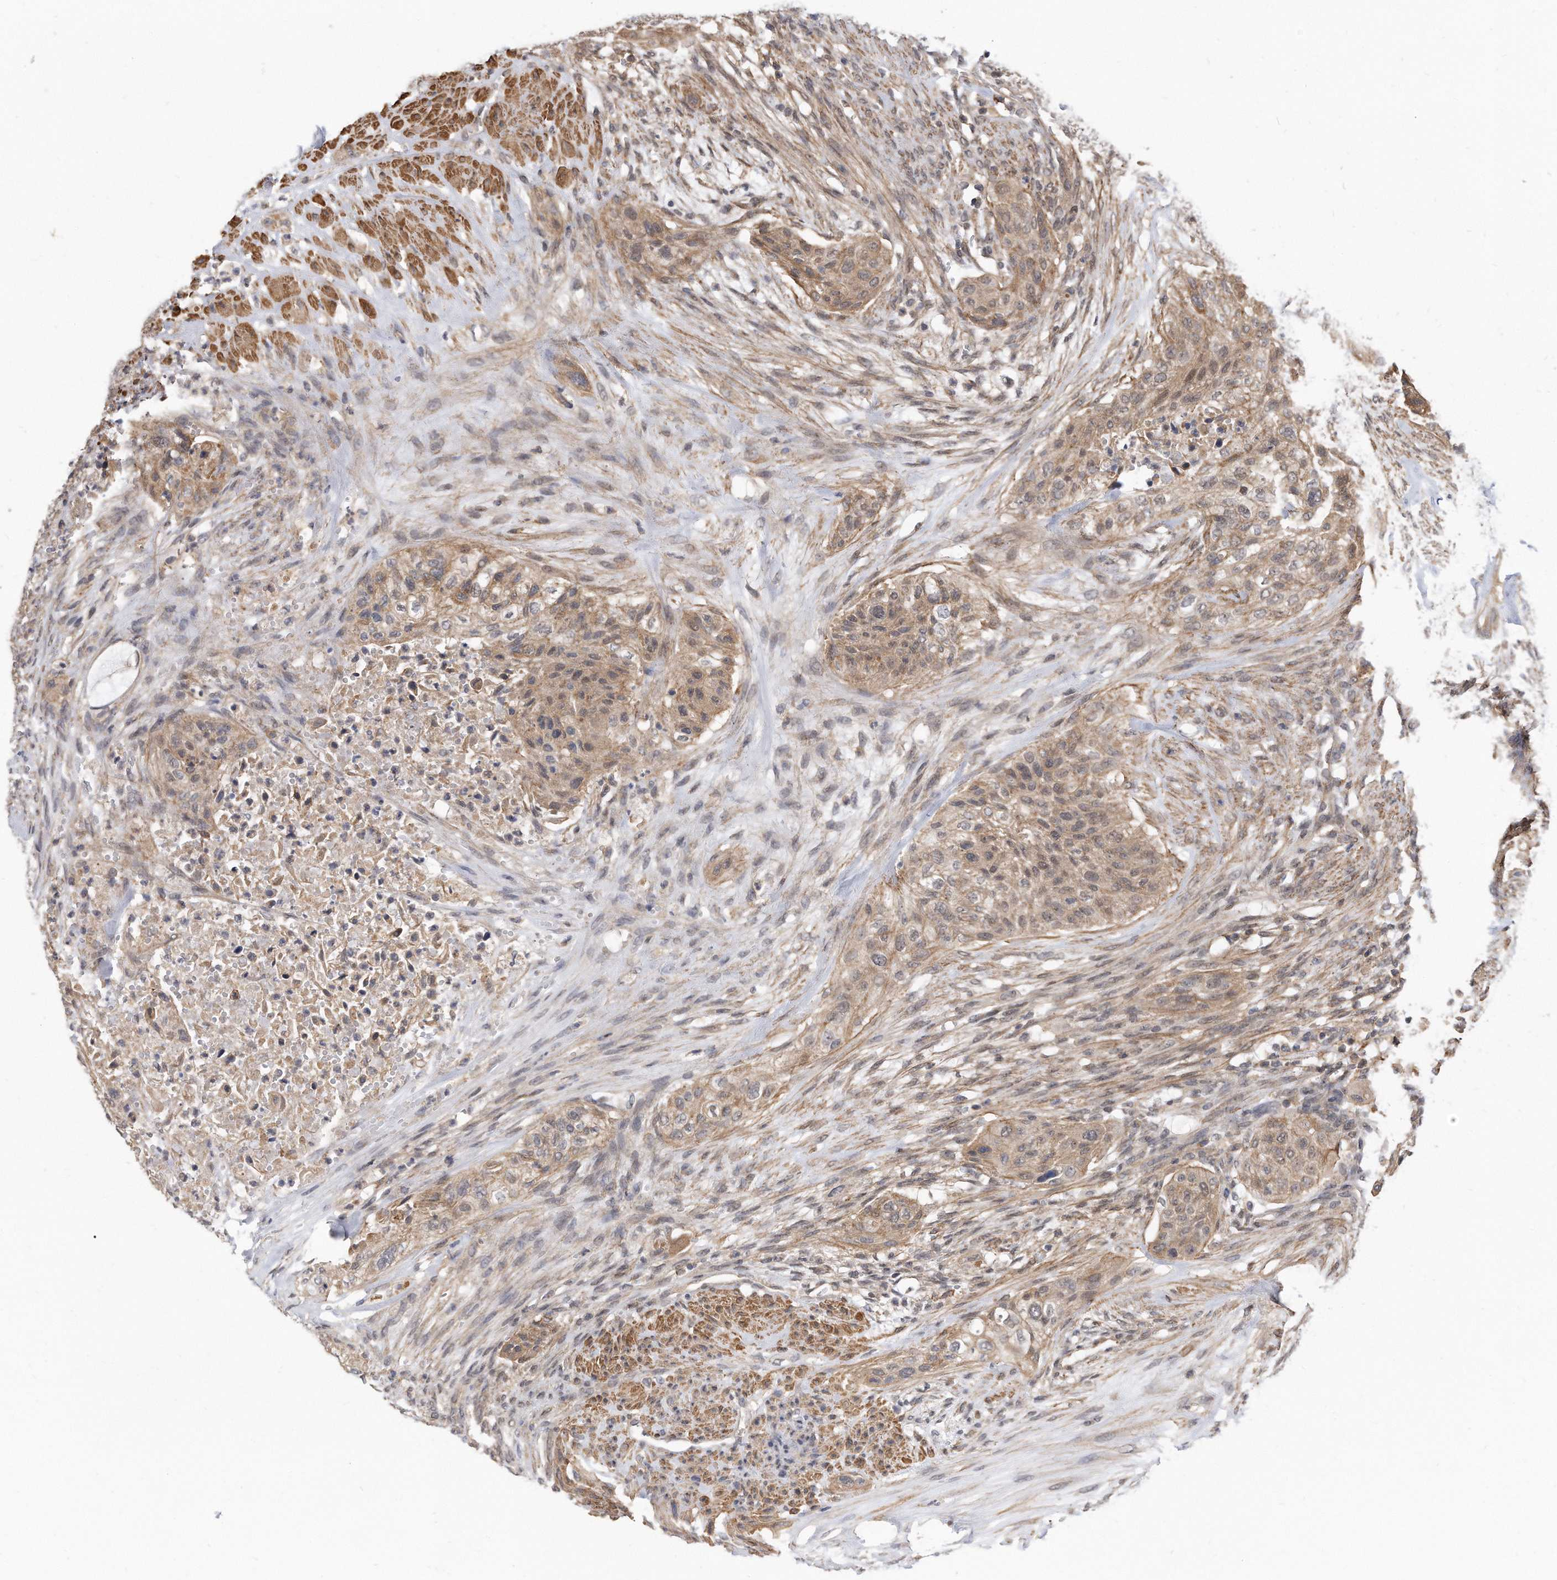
{"staining": {"intensity": "moderate", "quantity": ">75%", "location": "cytoplasmic/membranous,nuclear"}, "tissue": "urothelial cancer", "cell_type": "Tumor cells", "image_type": "cancer", "snomed": [{"axis": "morphology", "description": "Urothelial carcinoma, High grade"}, {"axis": "topography", "description": "Urinary bladder"}], "caption": "A histopathology image of urothelial cancer stained for a protein exhibits moderate cytoplasmic/membranous and nuclear brown staining in tumor cells.", "gene": "TCP1", "patient": {"sex": "male", "age": 35}}